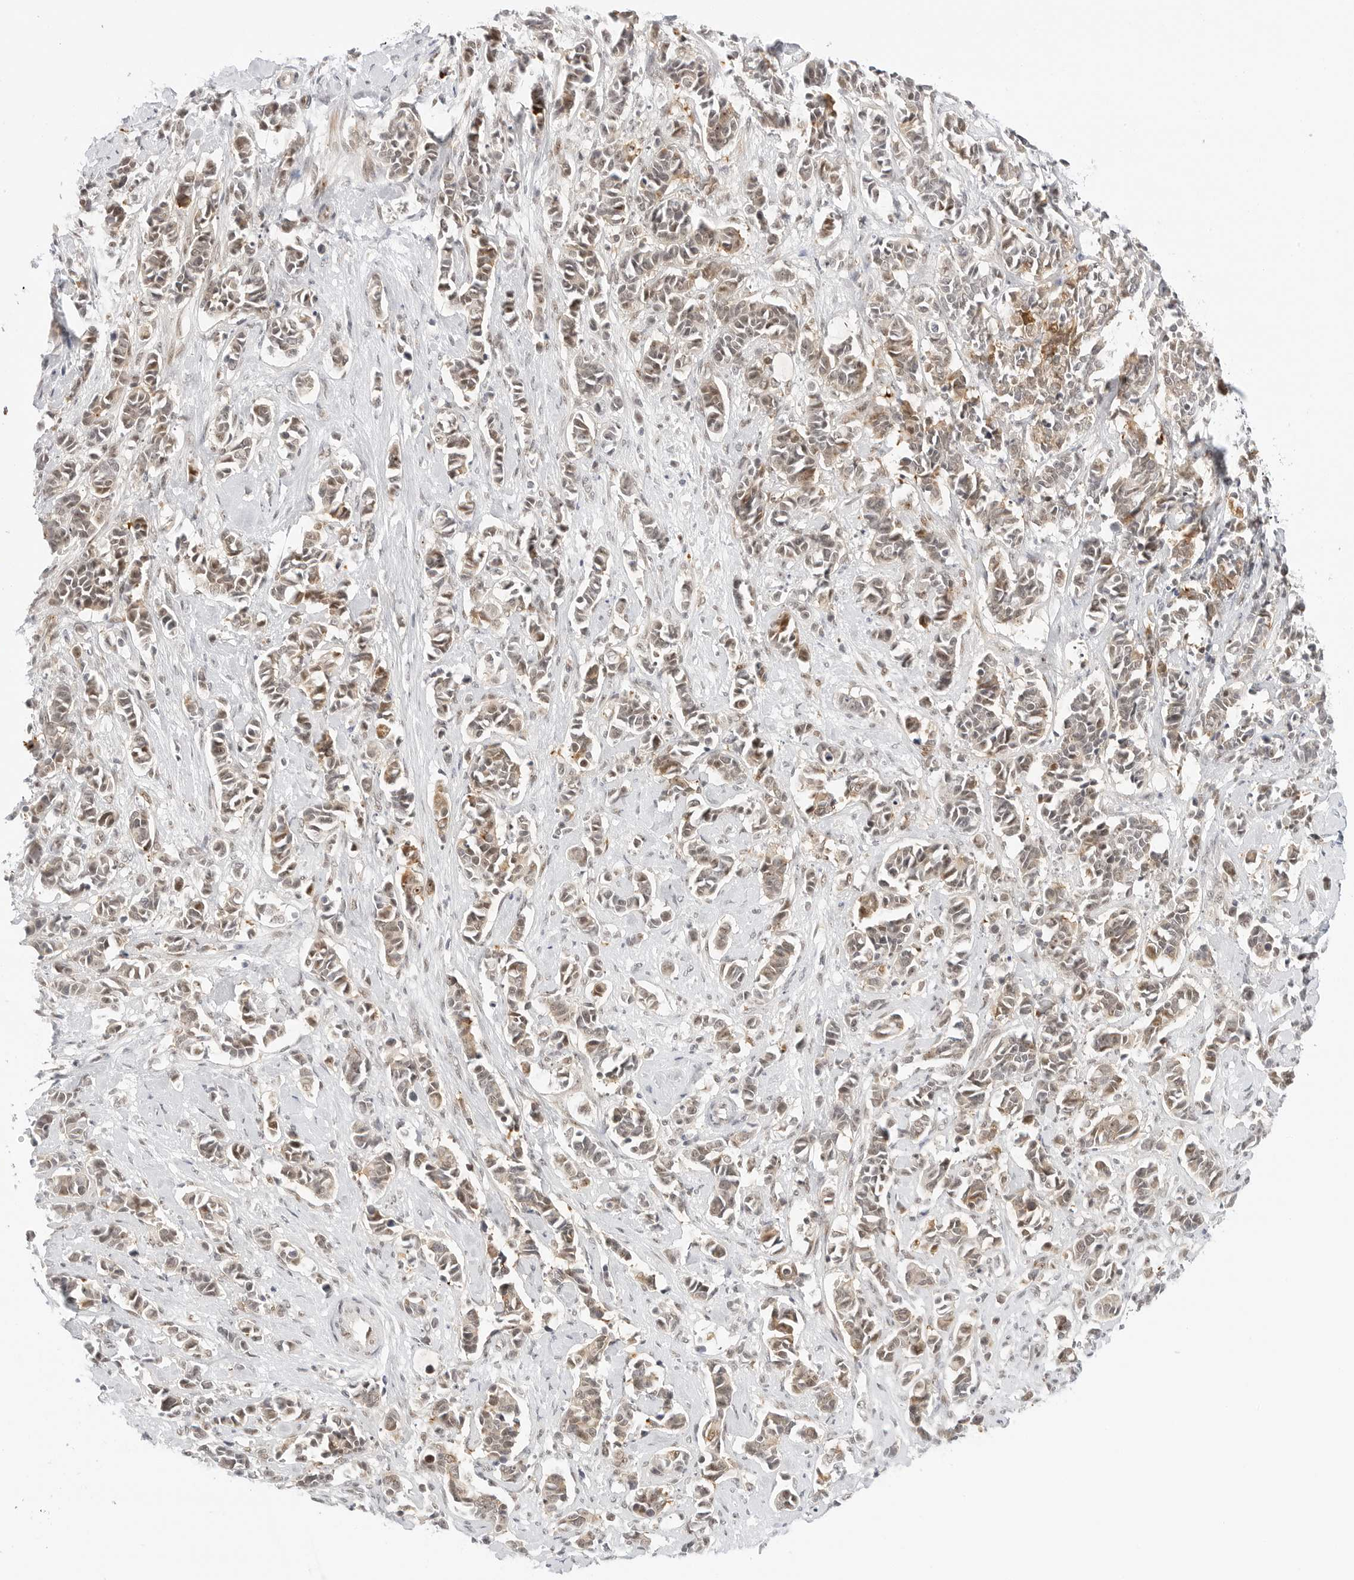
{"staining": {"intensity": "weak", "quantity": ">75%", "location": "cytoplasmic/membranous,nuclear"}, "tissue": "cervical cancer", "cell_type": "Tumor cells", "image_type": "cancer", "snomed": [{"axis": "morphology", "description": "Normal tissue, NOS"}, {"axis": "morphology", "description": "Squamous cell carcinoma, NOS"}, {"axis": "topography", "description": "Cervix"}], "caption": "The micrograph shows immunohistochemical staining of cervical squamous cell carcinoma. There is weak cytoplasmic/membranous and nuclear positivity is identified in approximately >75% of tumor cells. (Stains: DAB in brown, nuclei in blue, Microscopy: brightfield microscopy at high magnification).", "gene": "HIPK3", "patient": {"sex": "female", "age": 35}}